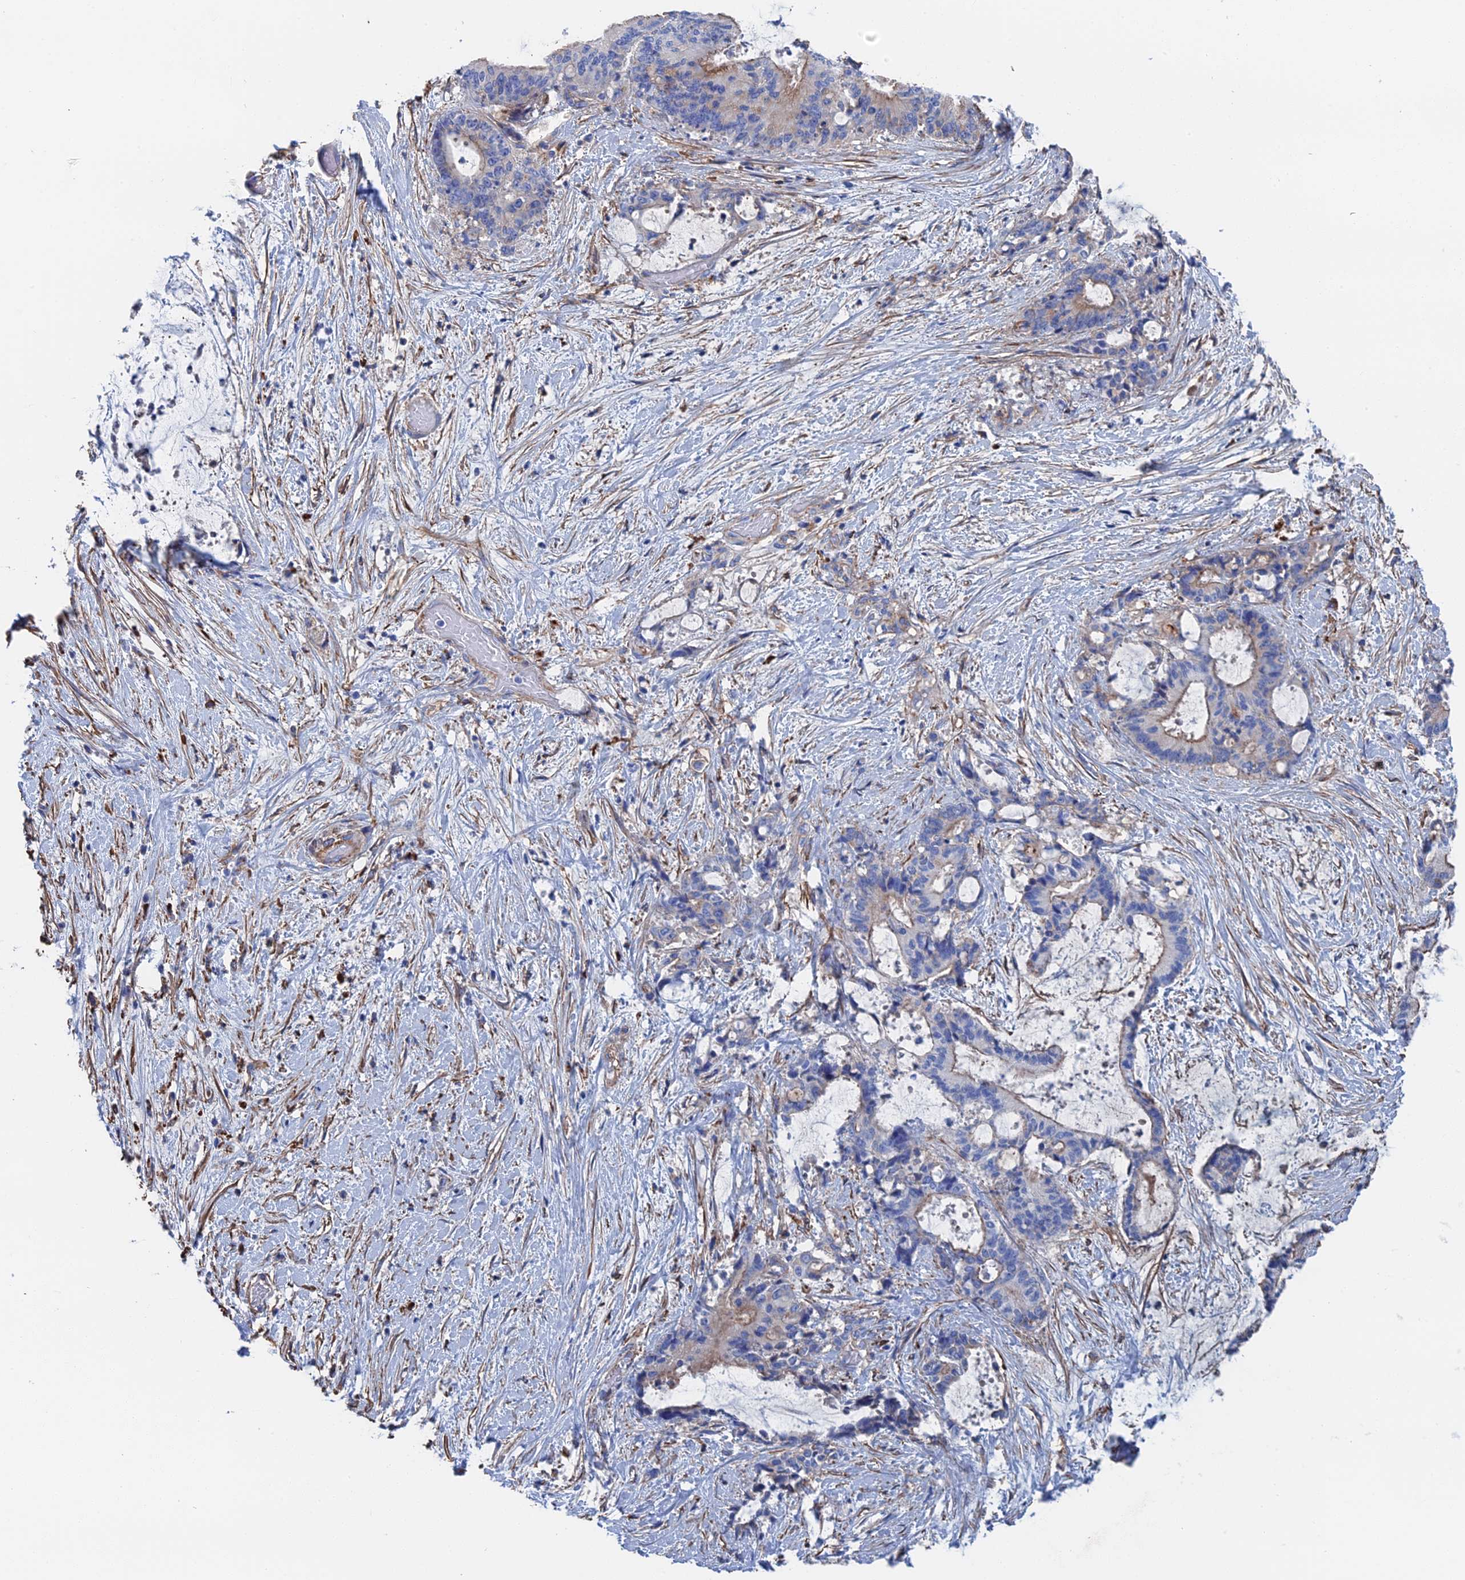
{"staining": {"intensity": "weak", "quantity": "<25%", "location": "cytoplasmic/membranous"}, "tissue": "liver cancer", "cell_type": "Tumor cells", "image_type": "cancer", "snomed": [{"axis": "morphology", "description": "Normal tissue, NOS"}, {"axis": "morphology", "description": "Cholangiocarcinoma"}, {"axis": "topography", "description": "Liver"}, {"axis": "topography", "description": "Peripheral nerve tissue"}], "caption": "Tumor cells show no significant staining in liver cancer (cholangiocarcinoma).", "gene": "STRA6", "patient": {"sex": "female", "age": 73}}